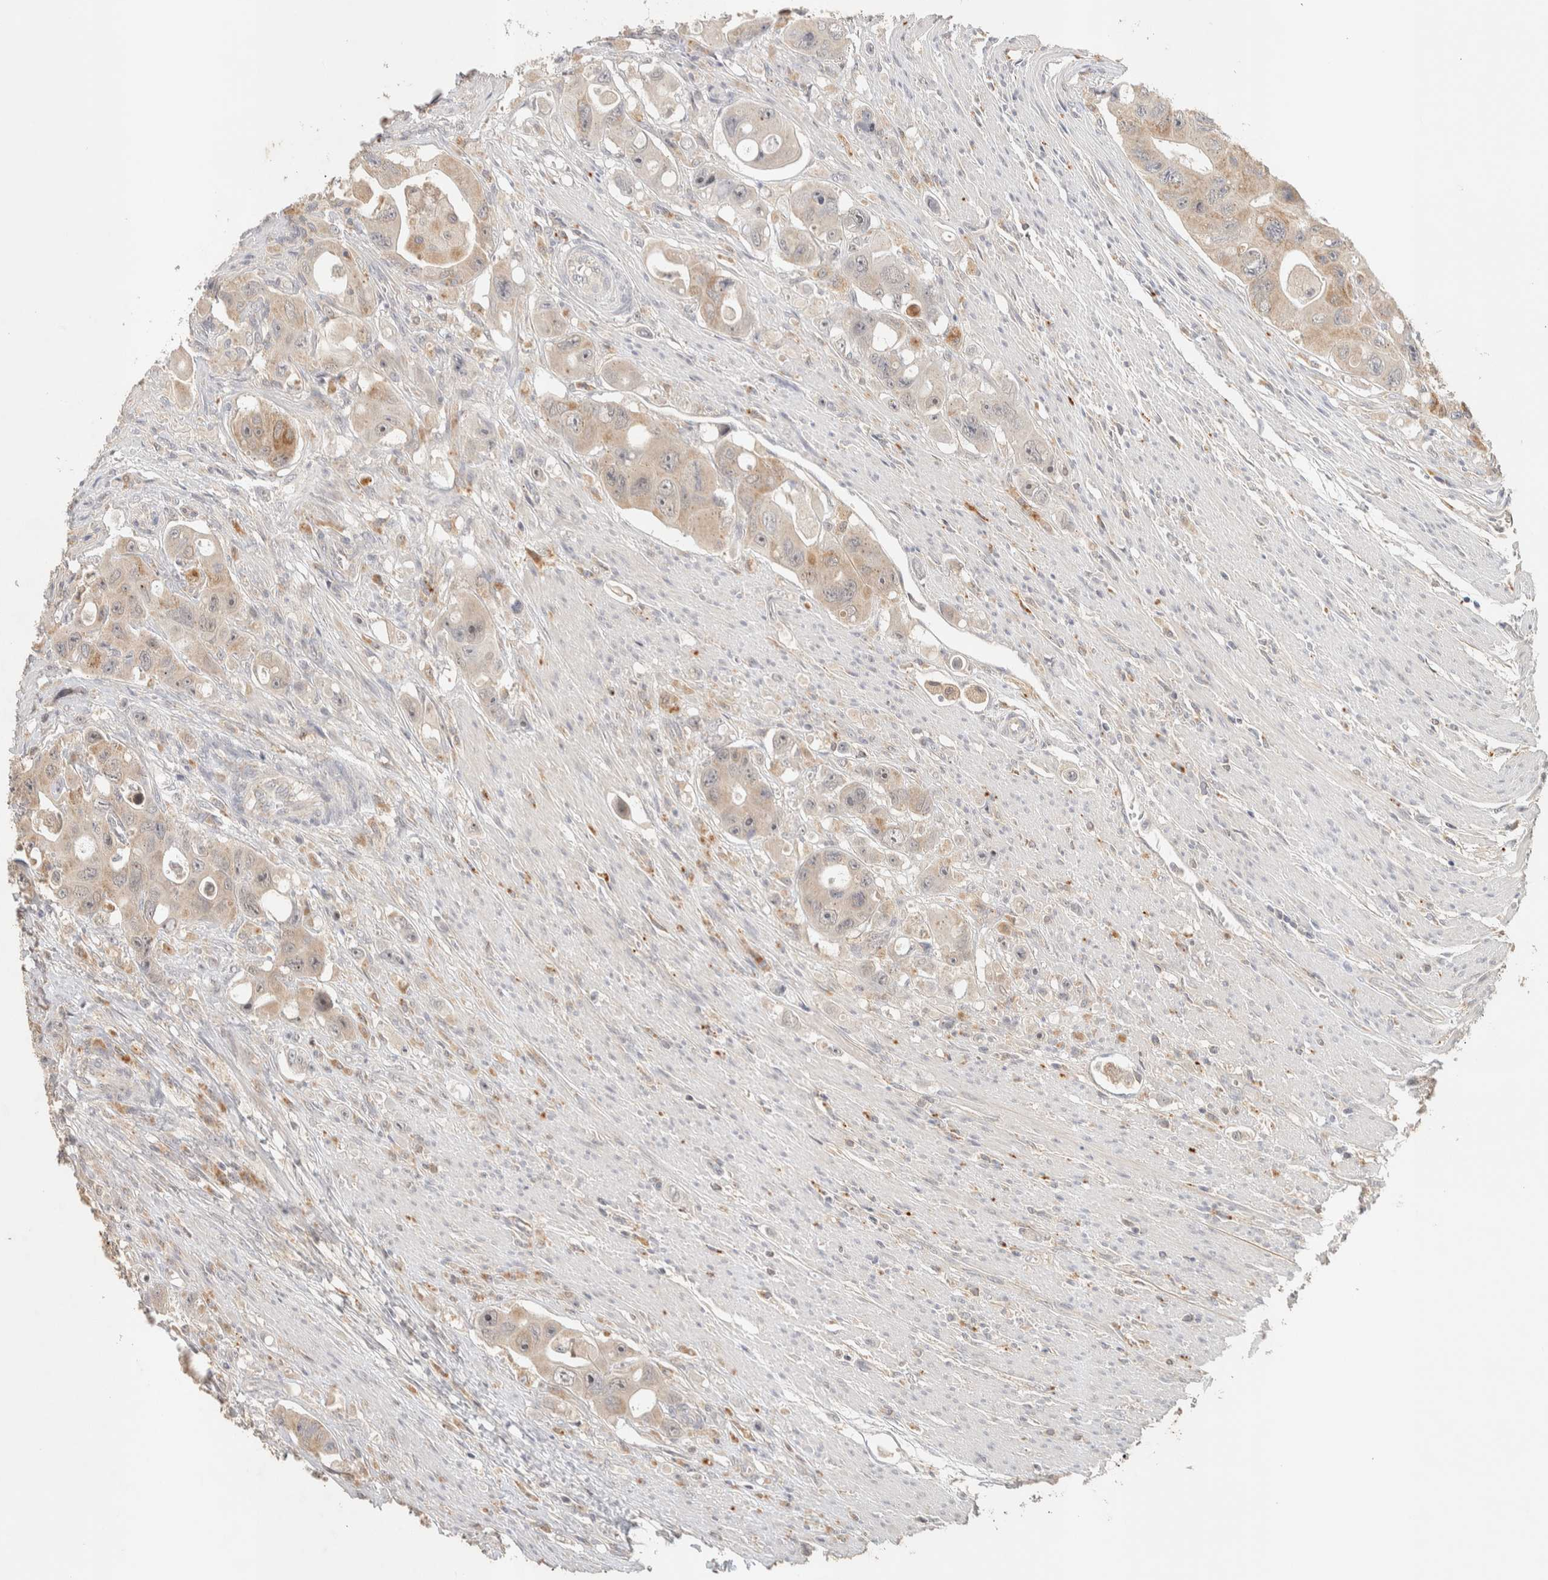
{"staining": {"intensity": "strong", "quantity": "<25%", "location": "cytoplasmic/membranous"}, "tissue": "colorectal cancer", "cell_type": "Tumor cells", "image_type": "cancer", "snomed": [{"axis": "morphology", "description": "Adenocarcinoma, NOS"}, {"axis": "topography", "description": "Colon"}], "caption": "Immunohistochemistry histopathology image of neoplastic tissue: human adenocarcinoma (colorectal) stained using immunohistochemistry (IHC) exhibits medium levels of strong protein expression localized specifically in the cytoplasmic/membranous of tumor cells, appearing as a cytoplasmic/membranous brown color.", "gene": "ITPA", "patient": {"sex": "female", "age": 46}}